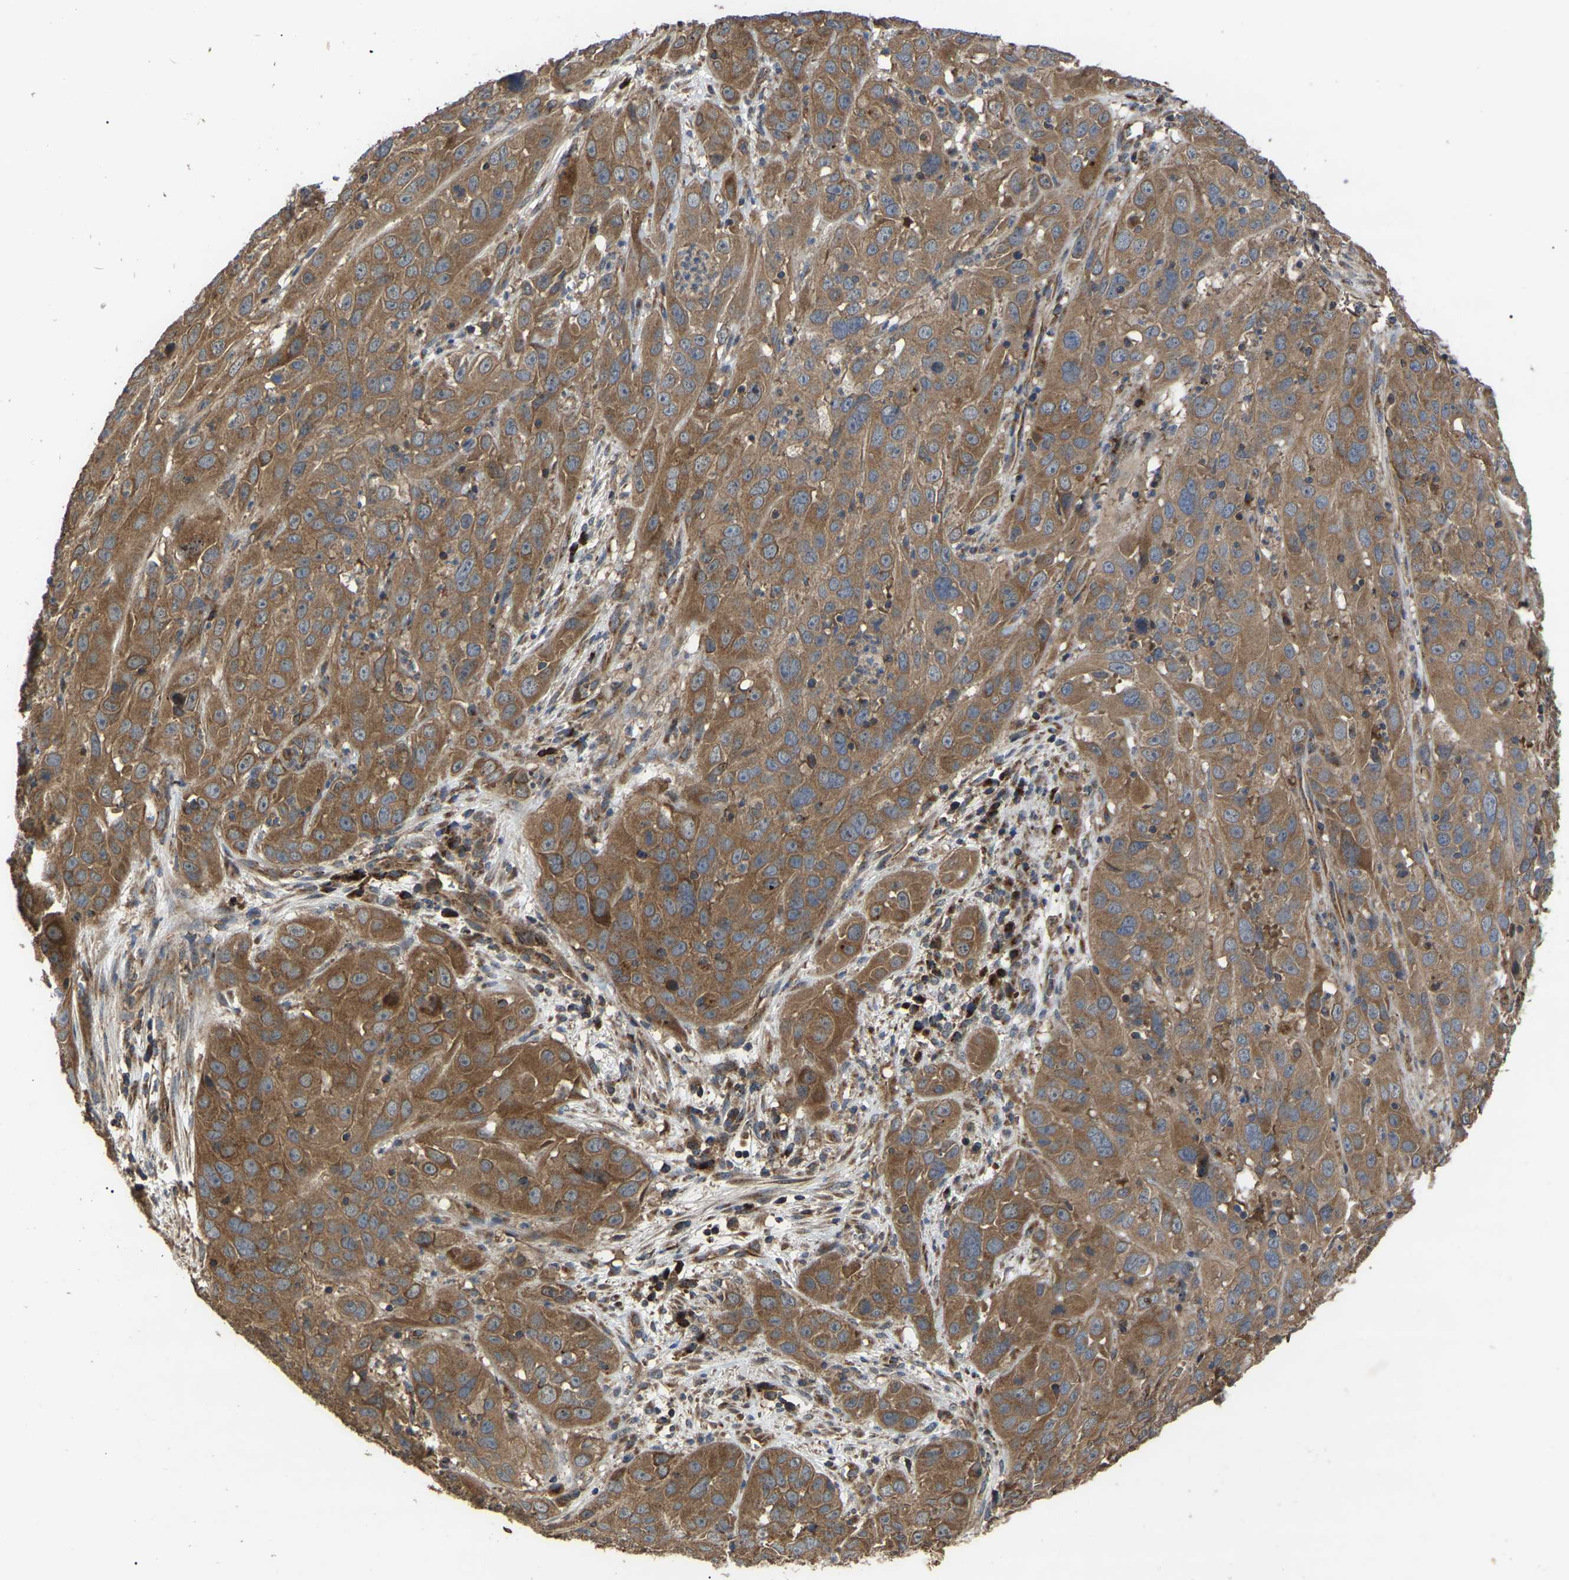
{"staining": {"intensity": "moderate", "quantity": ">75%", "location": "cytoplasmic/membranous"}, "tissue": "cervical cancer", "cell_type": "Tumor cells", "image_type": "cancer", "snomed": [{"axis": "morphology", "description": "Squamous cell carcinoma, NOS"}, {"axis": "topography", "description": "Cervix"}], "caption": "This image exhibits immunohistochemistry (IHC) staining of squamous cell carcinoma (cervical), with medium moderate cytoplasmic/membranous positivity in approximately >75% of tumor cells.", "gene": "GCC1", "patient": {"sex": "female", "age": 32}}